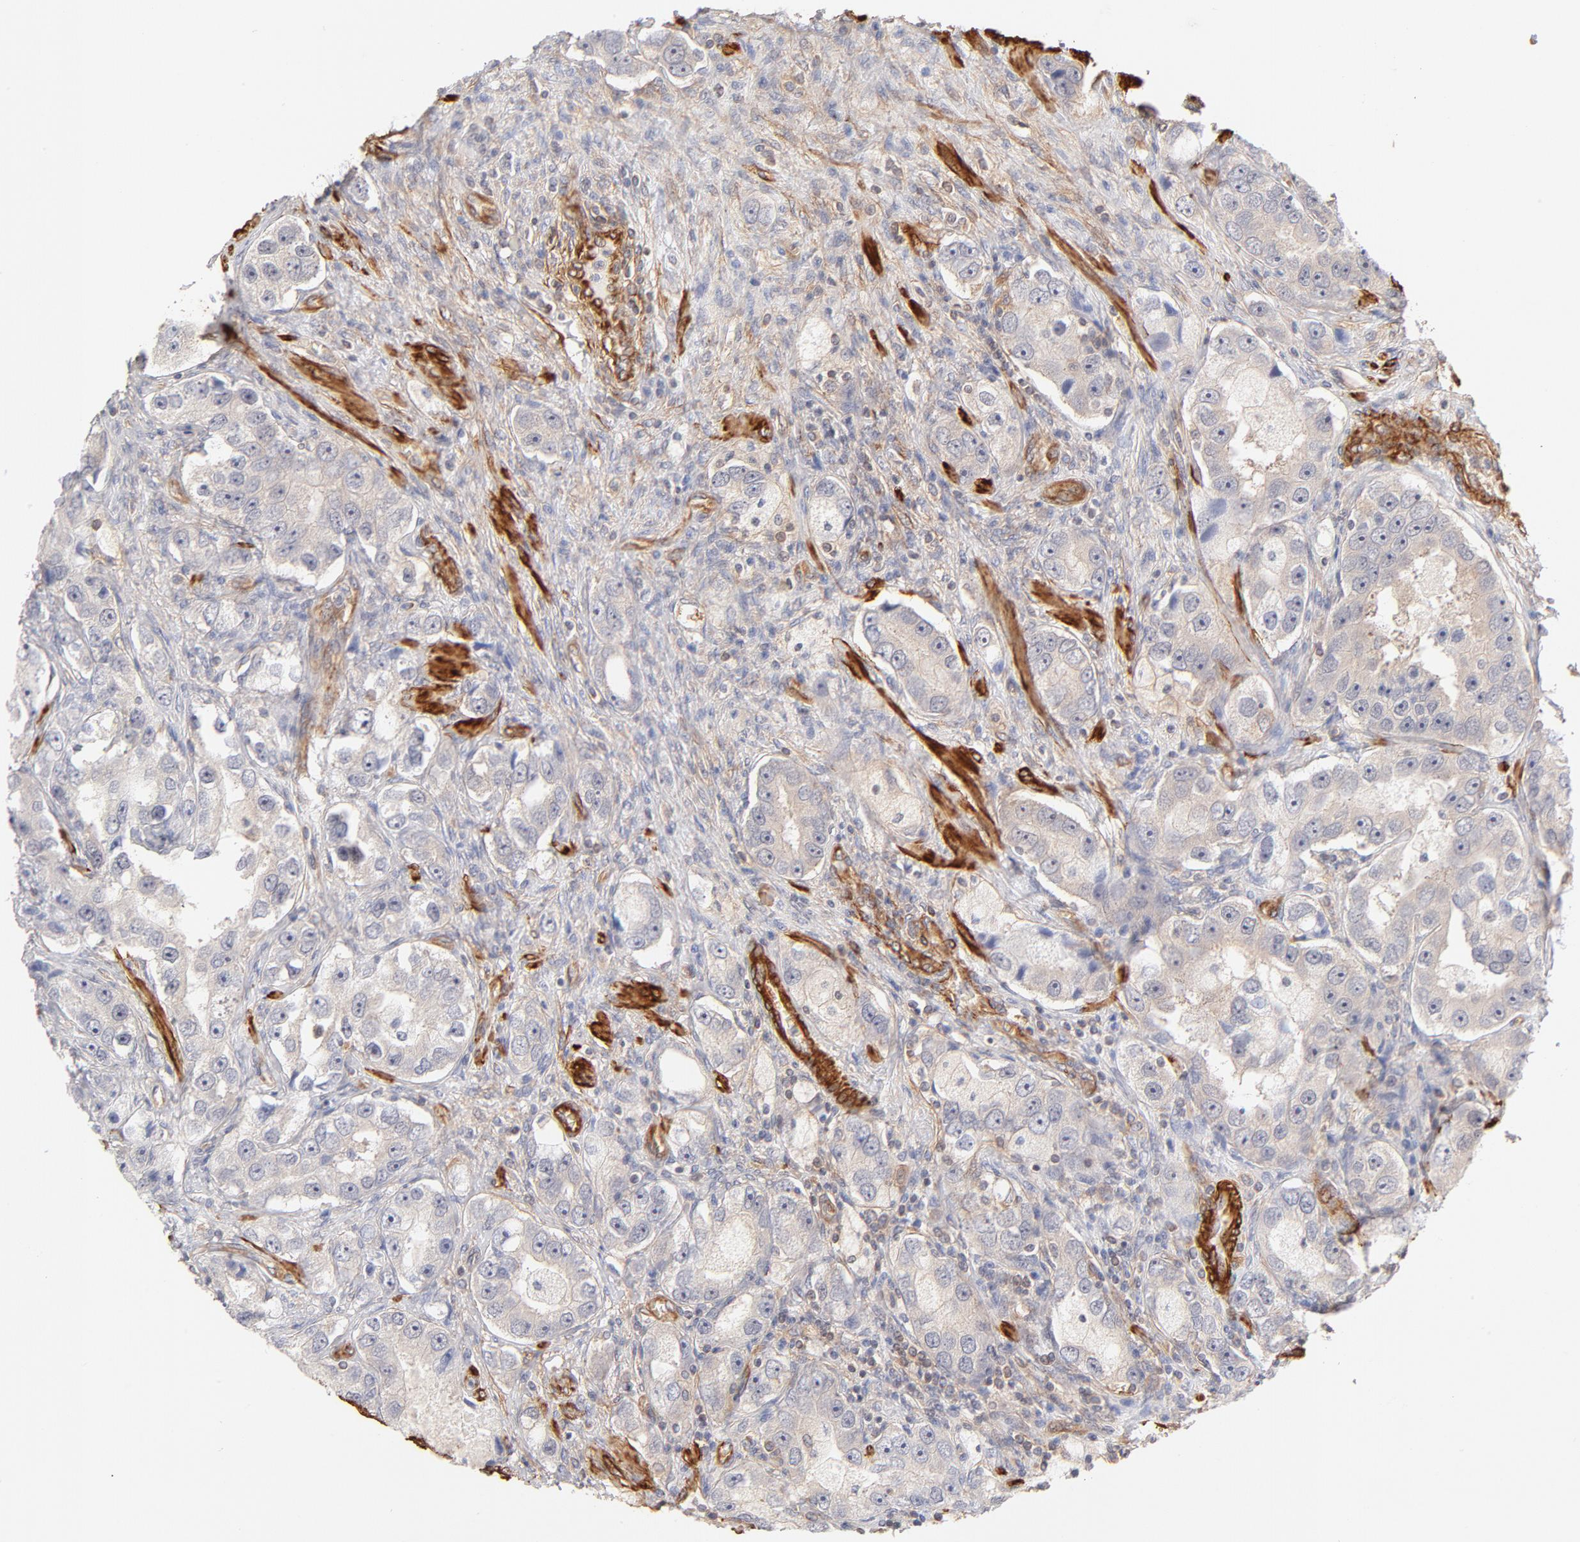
{"staining": {"intensity": "negative", "quantity": "none", "location": "none"}, "tissue": "prostate cancer", "cell_type": "Tumor cells", "image_type": "cancer", "snomed": [{"axis": "morphology", "description": "Adenocarcinoma, High grade"}, {"axis": "topography", "description": "Prostate"}], "caption": "Image shows no protein expression in tumor cells of prostate high-grade adenocarcinoma tissue.", "gene": "LDLRAP1", "patient": {"sex": "male", "age": 63}}